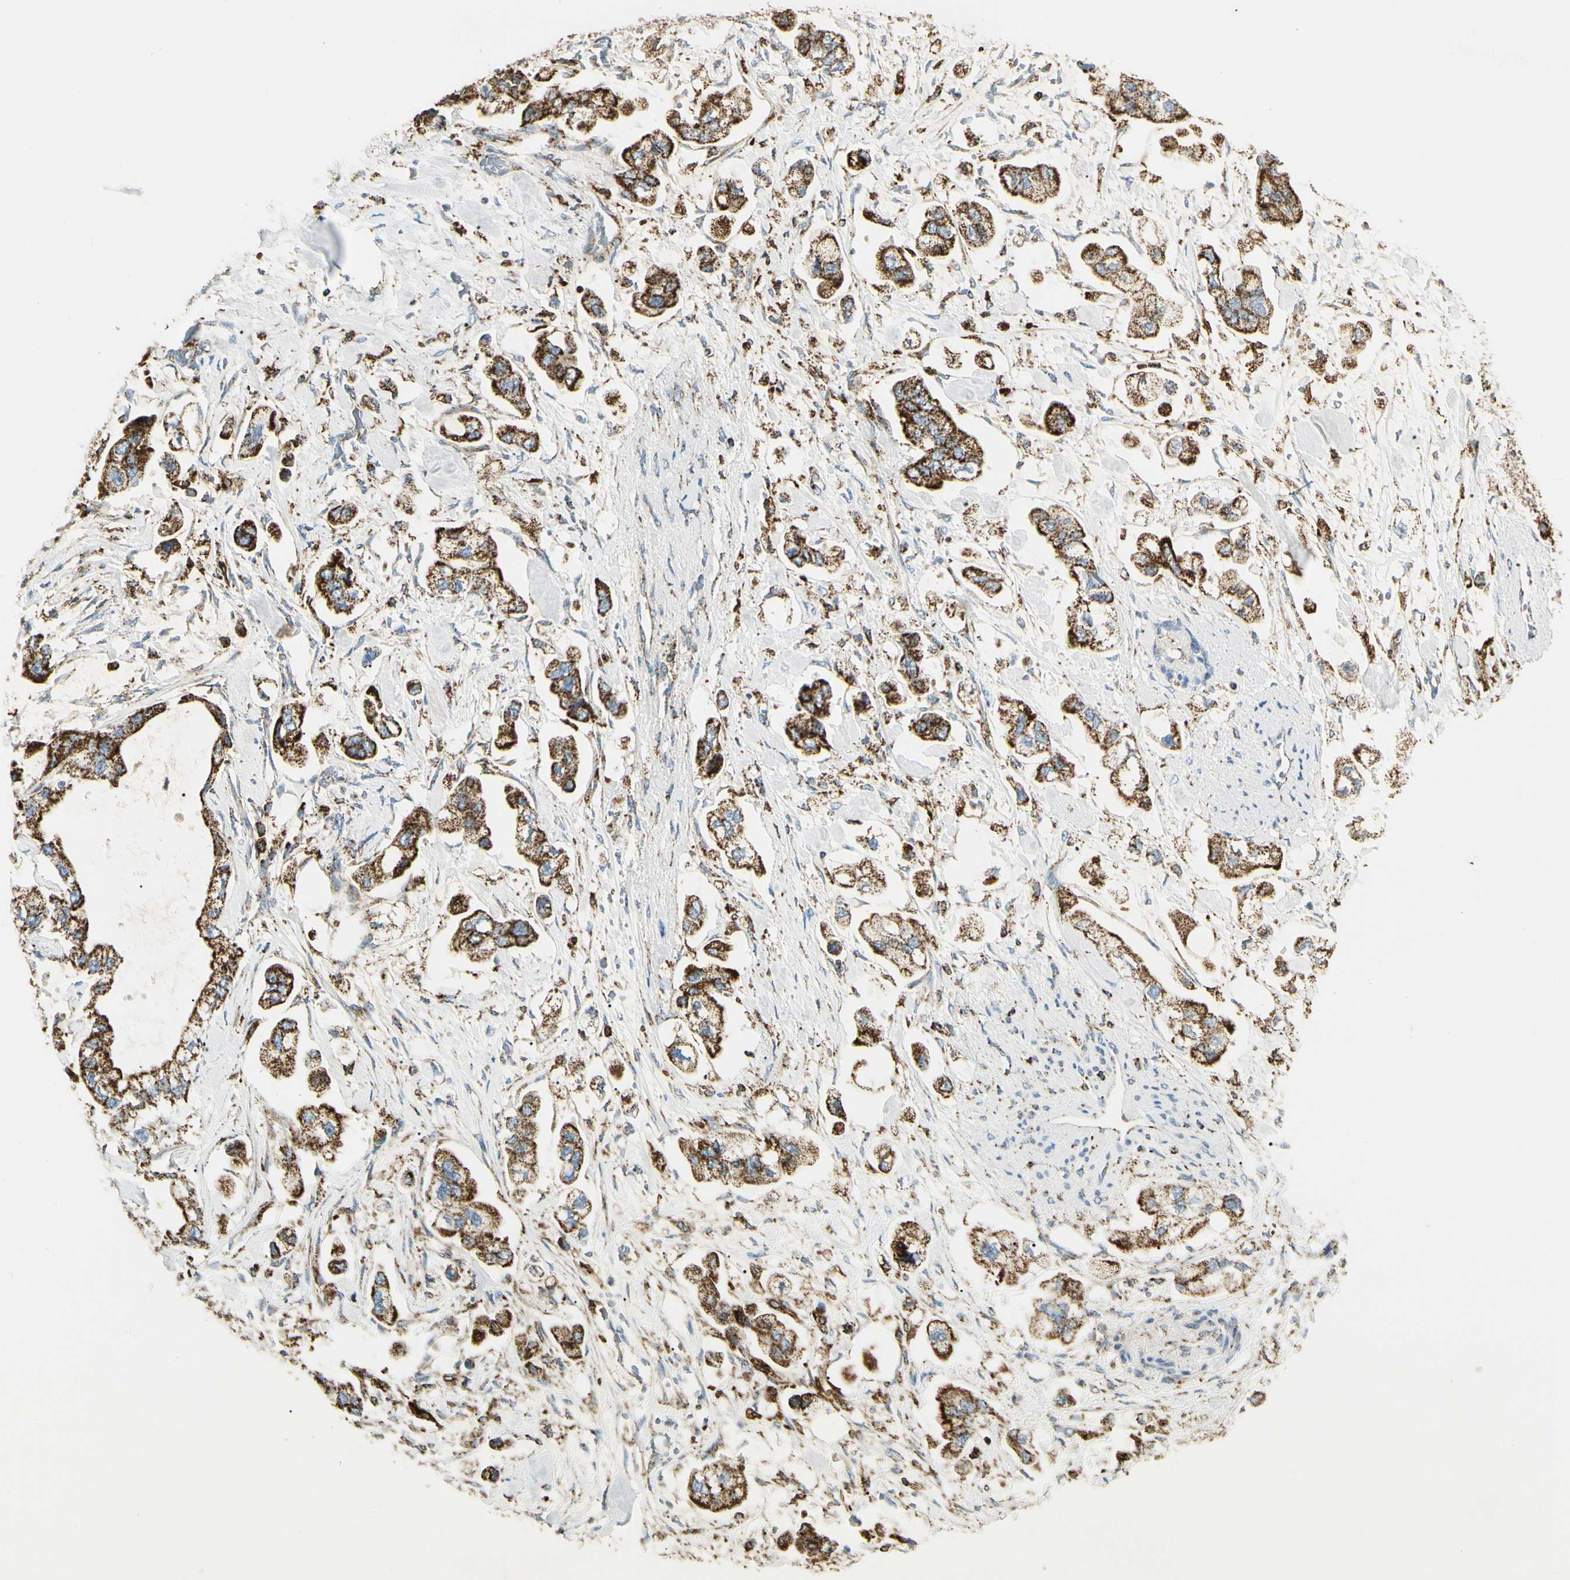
{"staining": {"intensity": "strong", "quantity": ">75%", "location": "cytoplasmic/membranous"}, "tissue": "stomach cancer", "cell_type": "Tumor cells", "image_type": "cancer", "snomed": [{"axis": "morphology", "description": "Adenocarcinoma, NOS"}, {"axis": "topography", "description": "Stomach"}], "caption": "The histopathology image demonstrates a brown stain indicating the presence of a protein in the cytoplasmic/membranous of tumor cells in stomach cancer.", "gene": "ME2", "patient": {"sex": "male", "age": 62}}